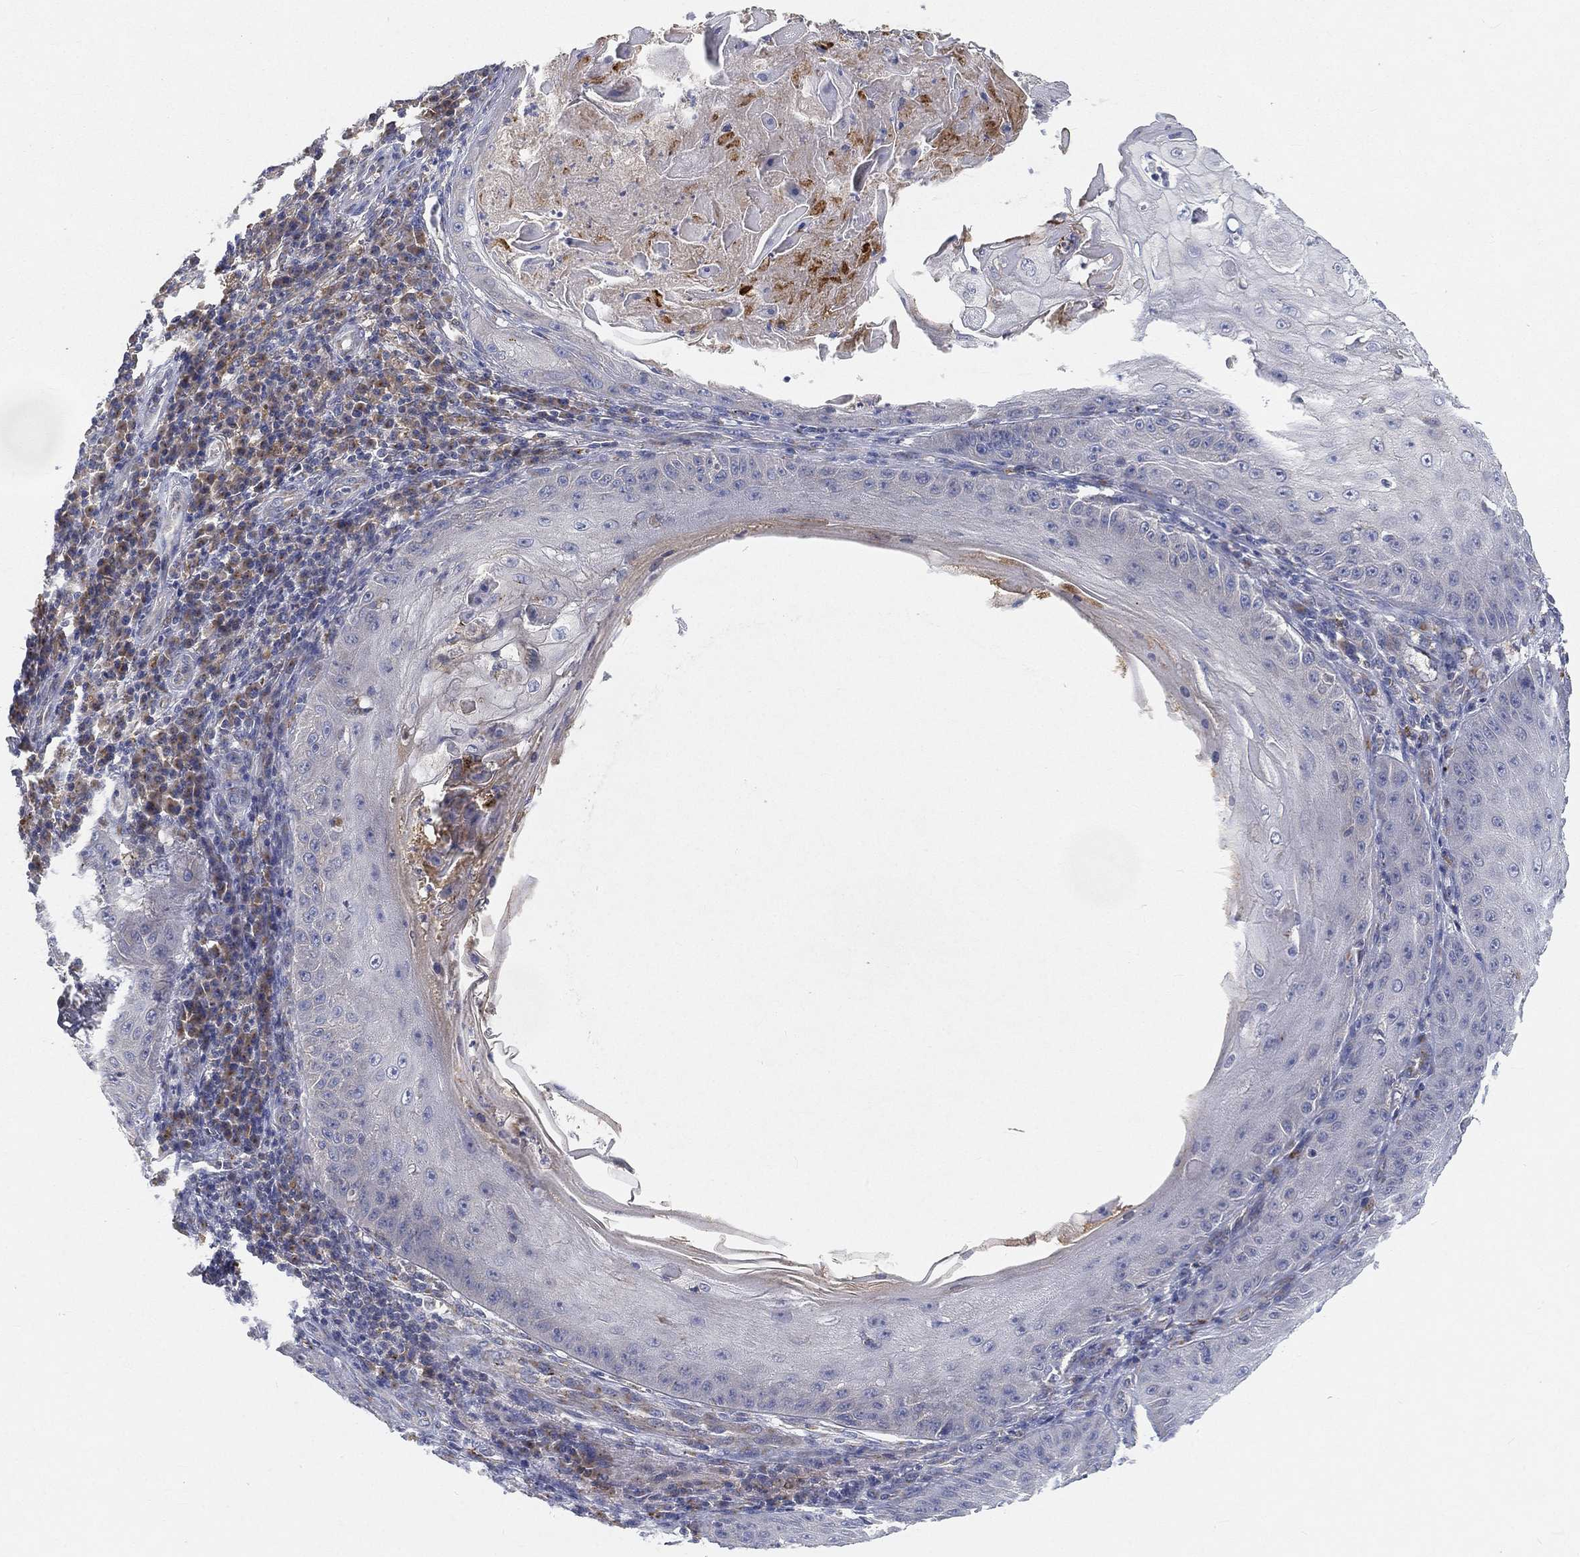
{"staining": {"intensity": "negative", "quantity": "none", "location": "none"}, "tissue": "skin cancer", "cell_type": "Tumor cells", "image_type": "cancer", "snomed": [{"axis": "morphology", "description": "Squamous cell carcinoma, NOS"}, {"axis": "topography", "description": "Skin"}], "caption": "The image demonstrates no staining of tumor cells in skin cancer.", "gene": "CTSL", "patient": {"sex": "male", "age": 70}}